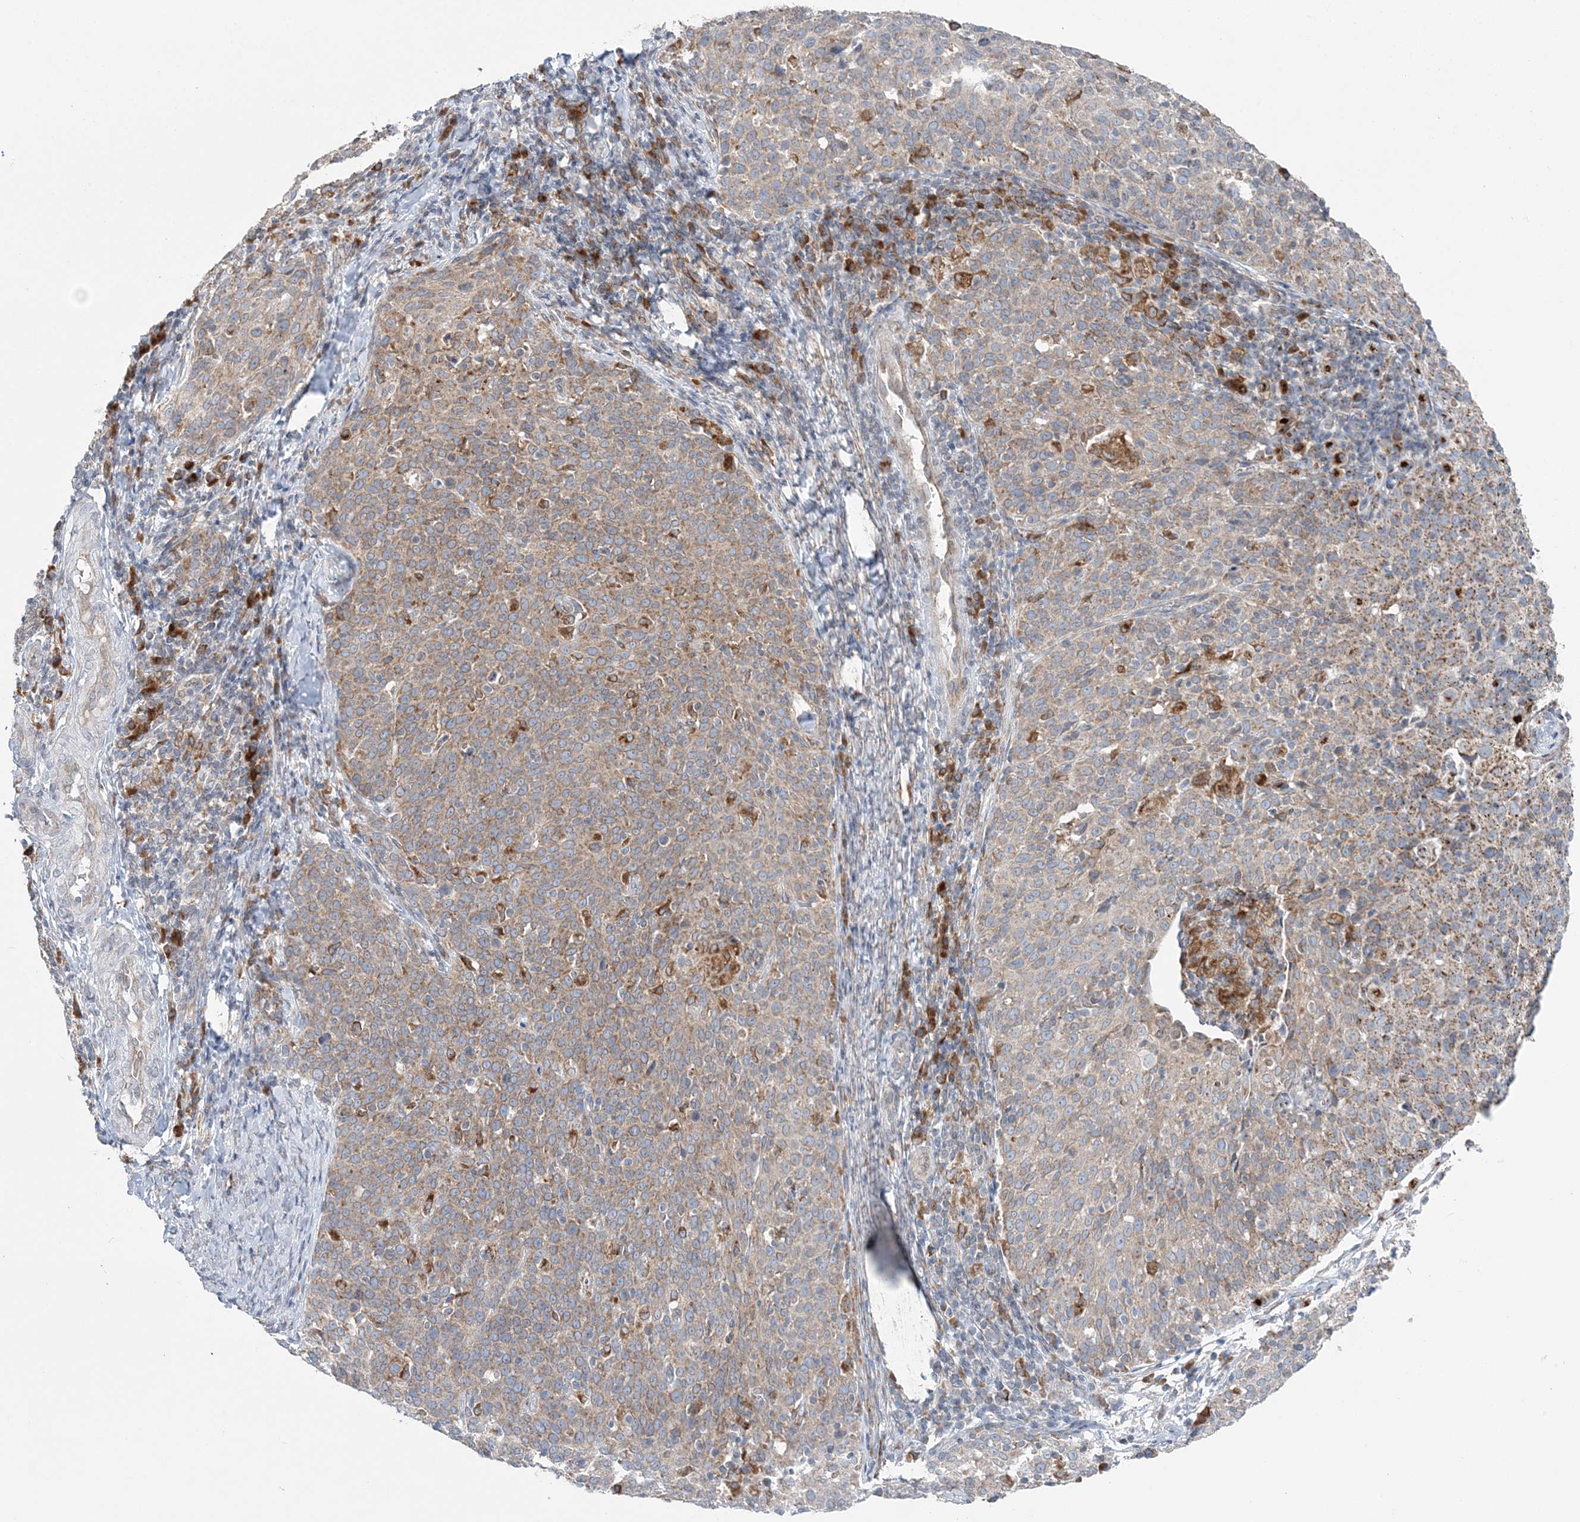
{"staining": {"intensity": "weak", "quantity": ">75%", "location": "cytoplasmic/membranous"}, "tissue": "cervical cancer", "cell_type": "Tumor cells", "image_type": "cancer", "snomed": [{"axis": "morphology", "description": "Squamous cell carcinoma, NOS"}, {"axis": "topography", "description": "Cervix"}], "caption": "There is low levels of weak cytoplasmic/membranous positivity in tumor cells of cervical cancer, as demonstrated by immunohistochemical staining (brown color).", "gene": "TMED10", "patient": {"sex": "female", "age": 38}}